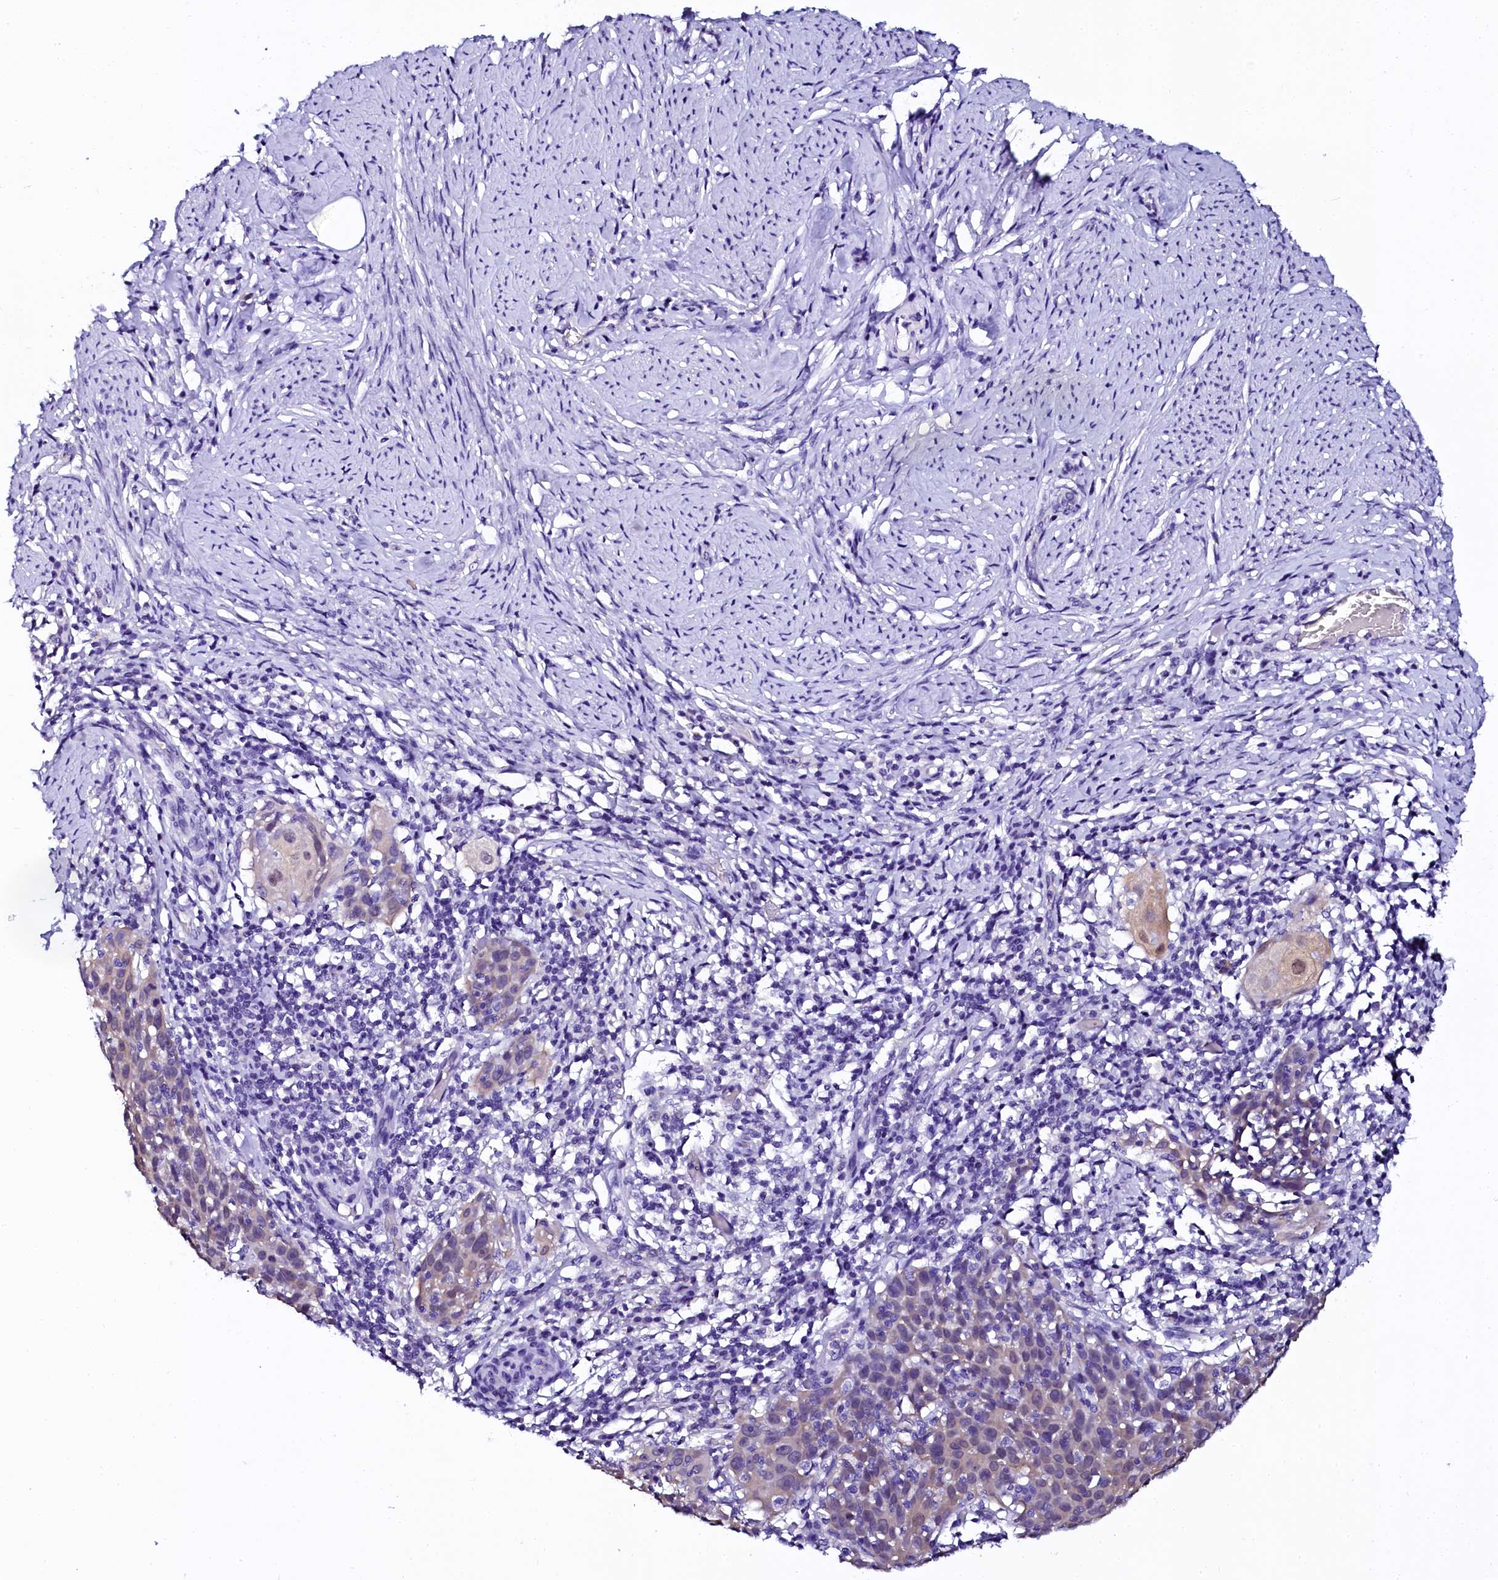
{"staining": {"intensity": "weak", "quantity": "<25%", "location": "cytoplasmic/membranous"}, "tissue": "cervical cancer", "cell_type": "Tumor cells", "image_type": "cancer", "snomed": [{"axis": "morphology", "description": "Squamous cell carcinoma, NOS"}, {"axis": "topography", "description": "Cervix"}], "caption": "DAB (3,3'-diaminobenzidine) immunohistochemical staining of cervical cancer (squamous cell carcinoma) exhibits no significant staining in tumor cells.", "gene": "SORD", "patient": {"sex": "female", "age": 50}}